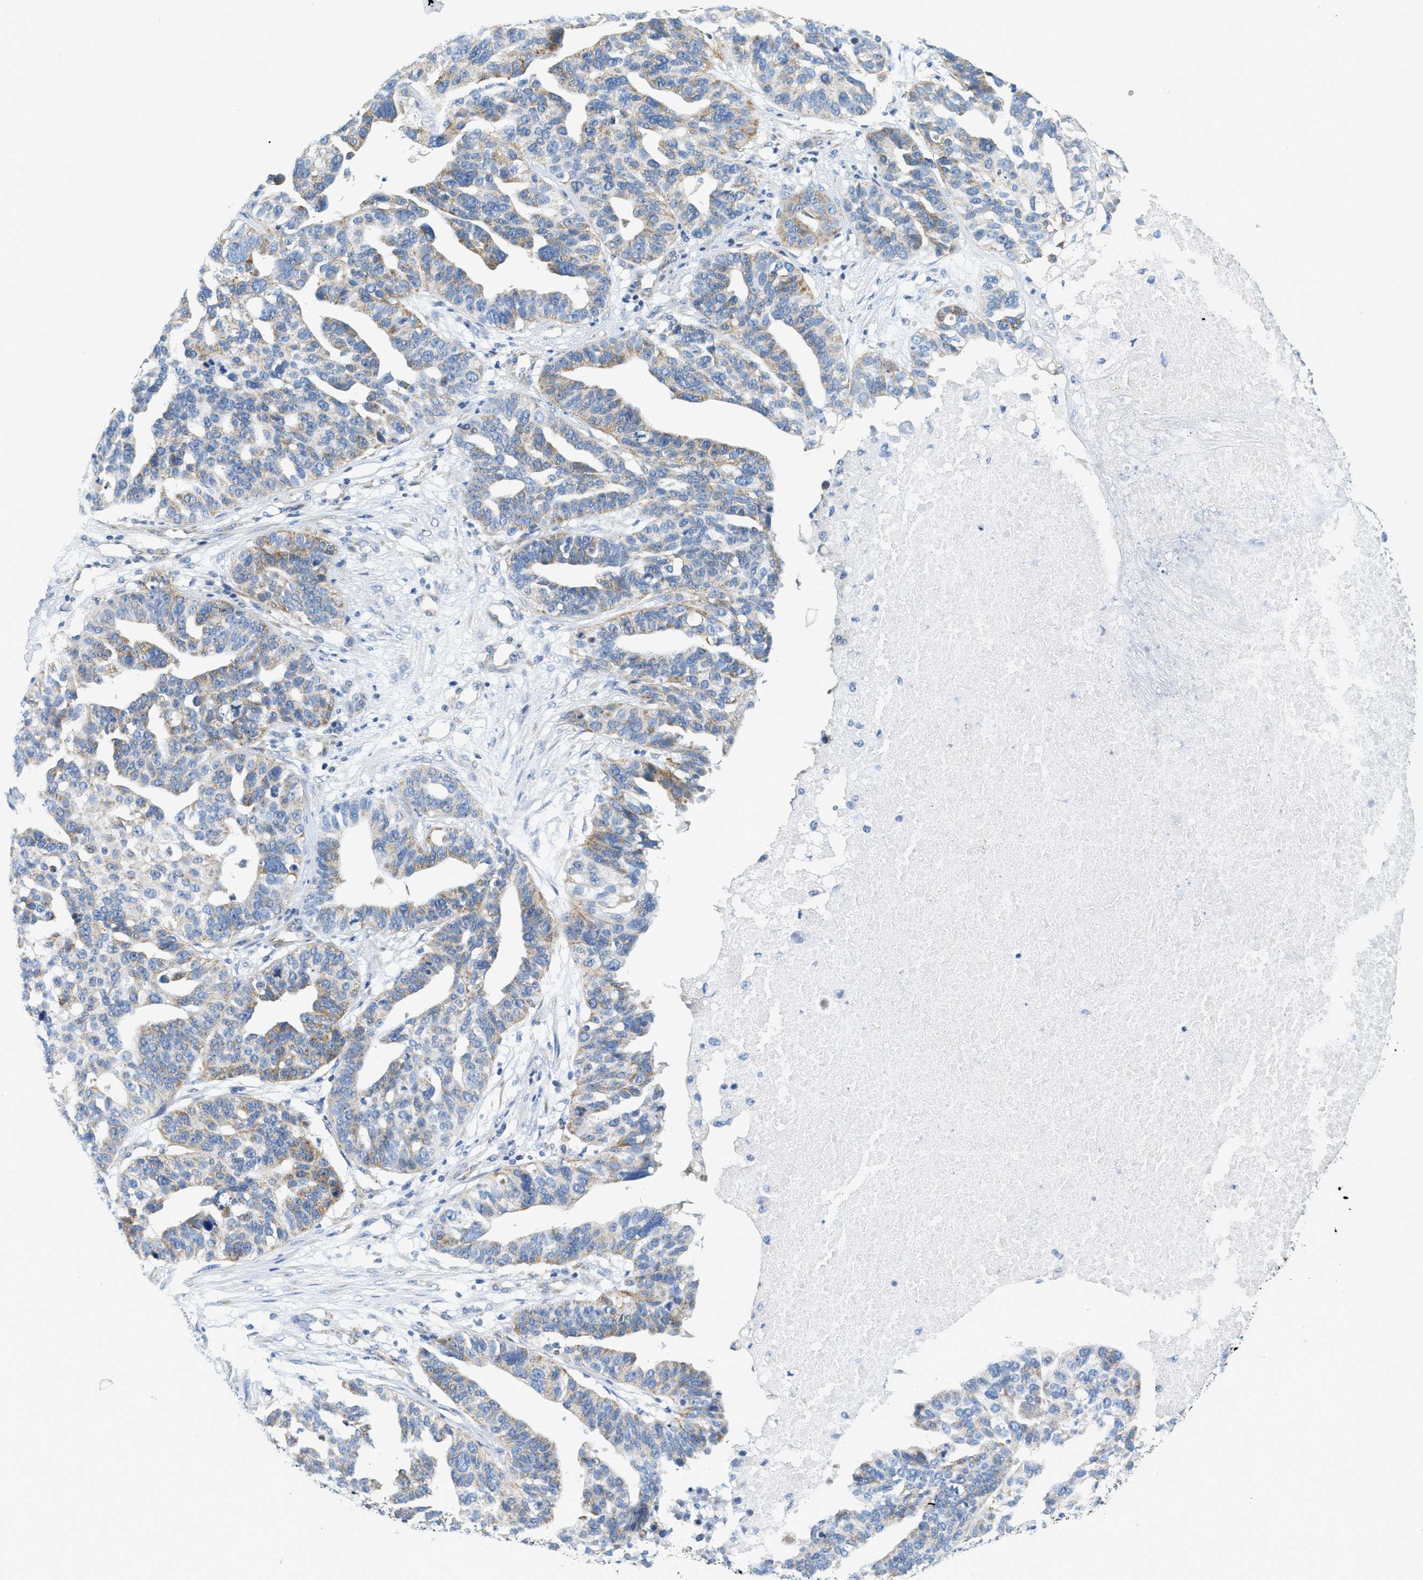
{"staining": {"intensity": "weak", "quantity": "25%-75%", "location": "cytoplasmic/membranous"}, "tissue": "ovarian cancer", "cell_type": "Tumor cells", "image_type": "cancer", "snomed": [{"axis": "morphology", "description": "Cystadenocarcinoma, serous, NOS"}, {"axis": "topography", "description": "Ovary"}], "caption": "IHC photomicrograph of ovarian serous cystadenocarcinoma stained for a protein (brown), which reveals low levels of weak cytoplasmic/membranous expression in approximately 25%-75% of tumor cells.", "gene": "CA4", "patient": {"sex": "female", "age": 59}}